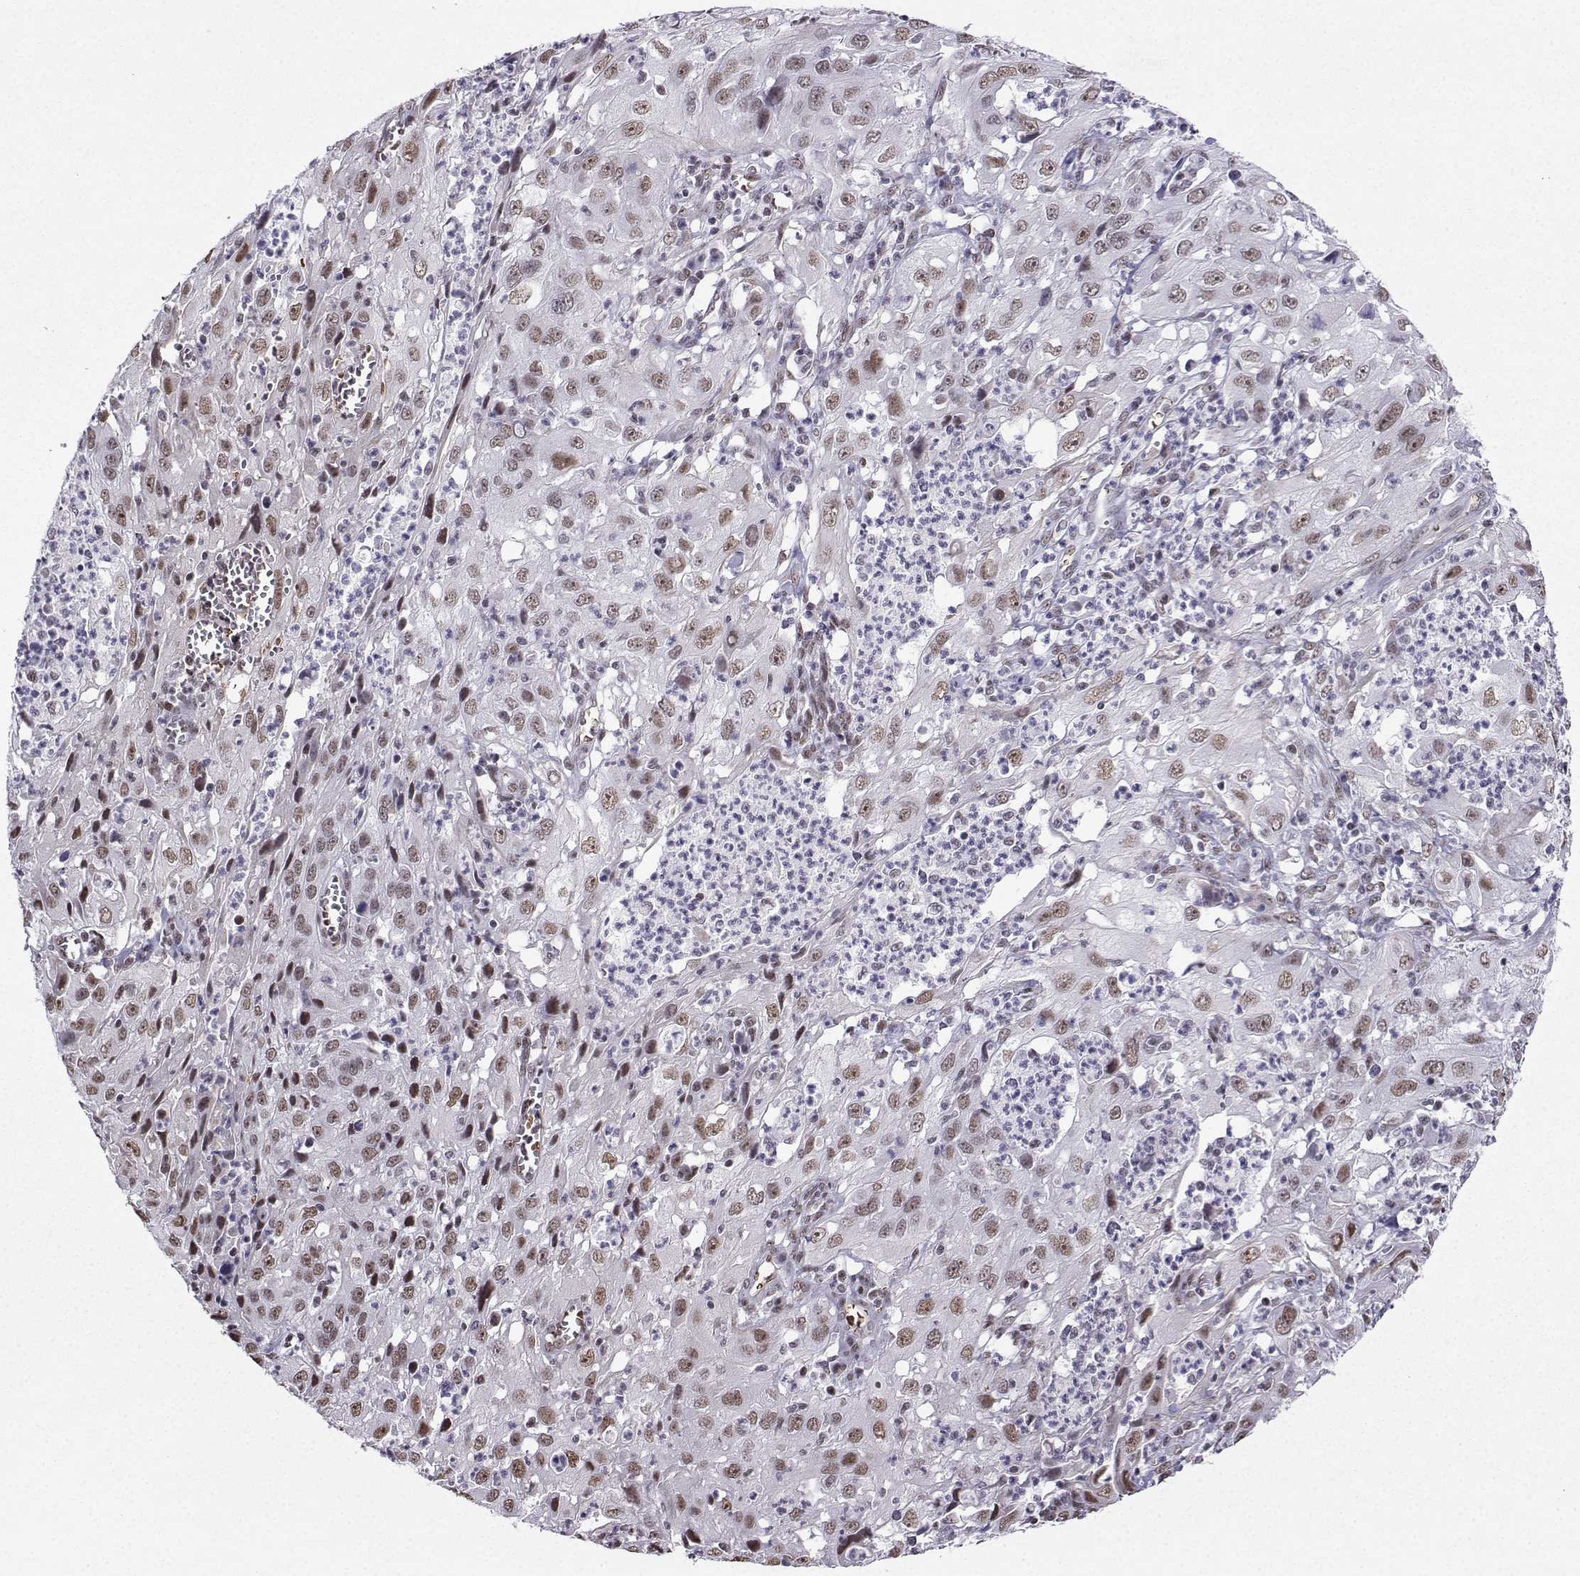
{"staining": {"intensity": "weak", "quantity": ">75%", "location": "nuclear"}, "tissue": "cervical cancer", "cell_type": "Tumor cells", "image_type": "cancer", "snomed": [{"axis": "morphology", "description": "Squamous cell carcinoma, NOS"}, {"axis": "topography", "description": "Cervix"}], "caption": "Protein staining of squamous cell carcinoma (cervical) tissue demonstrates weak nuclear positivity in about >75% of tumor cells.", "gene": "CCNK", "patient": {"sex": "female", "age": 32}}